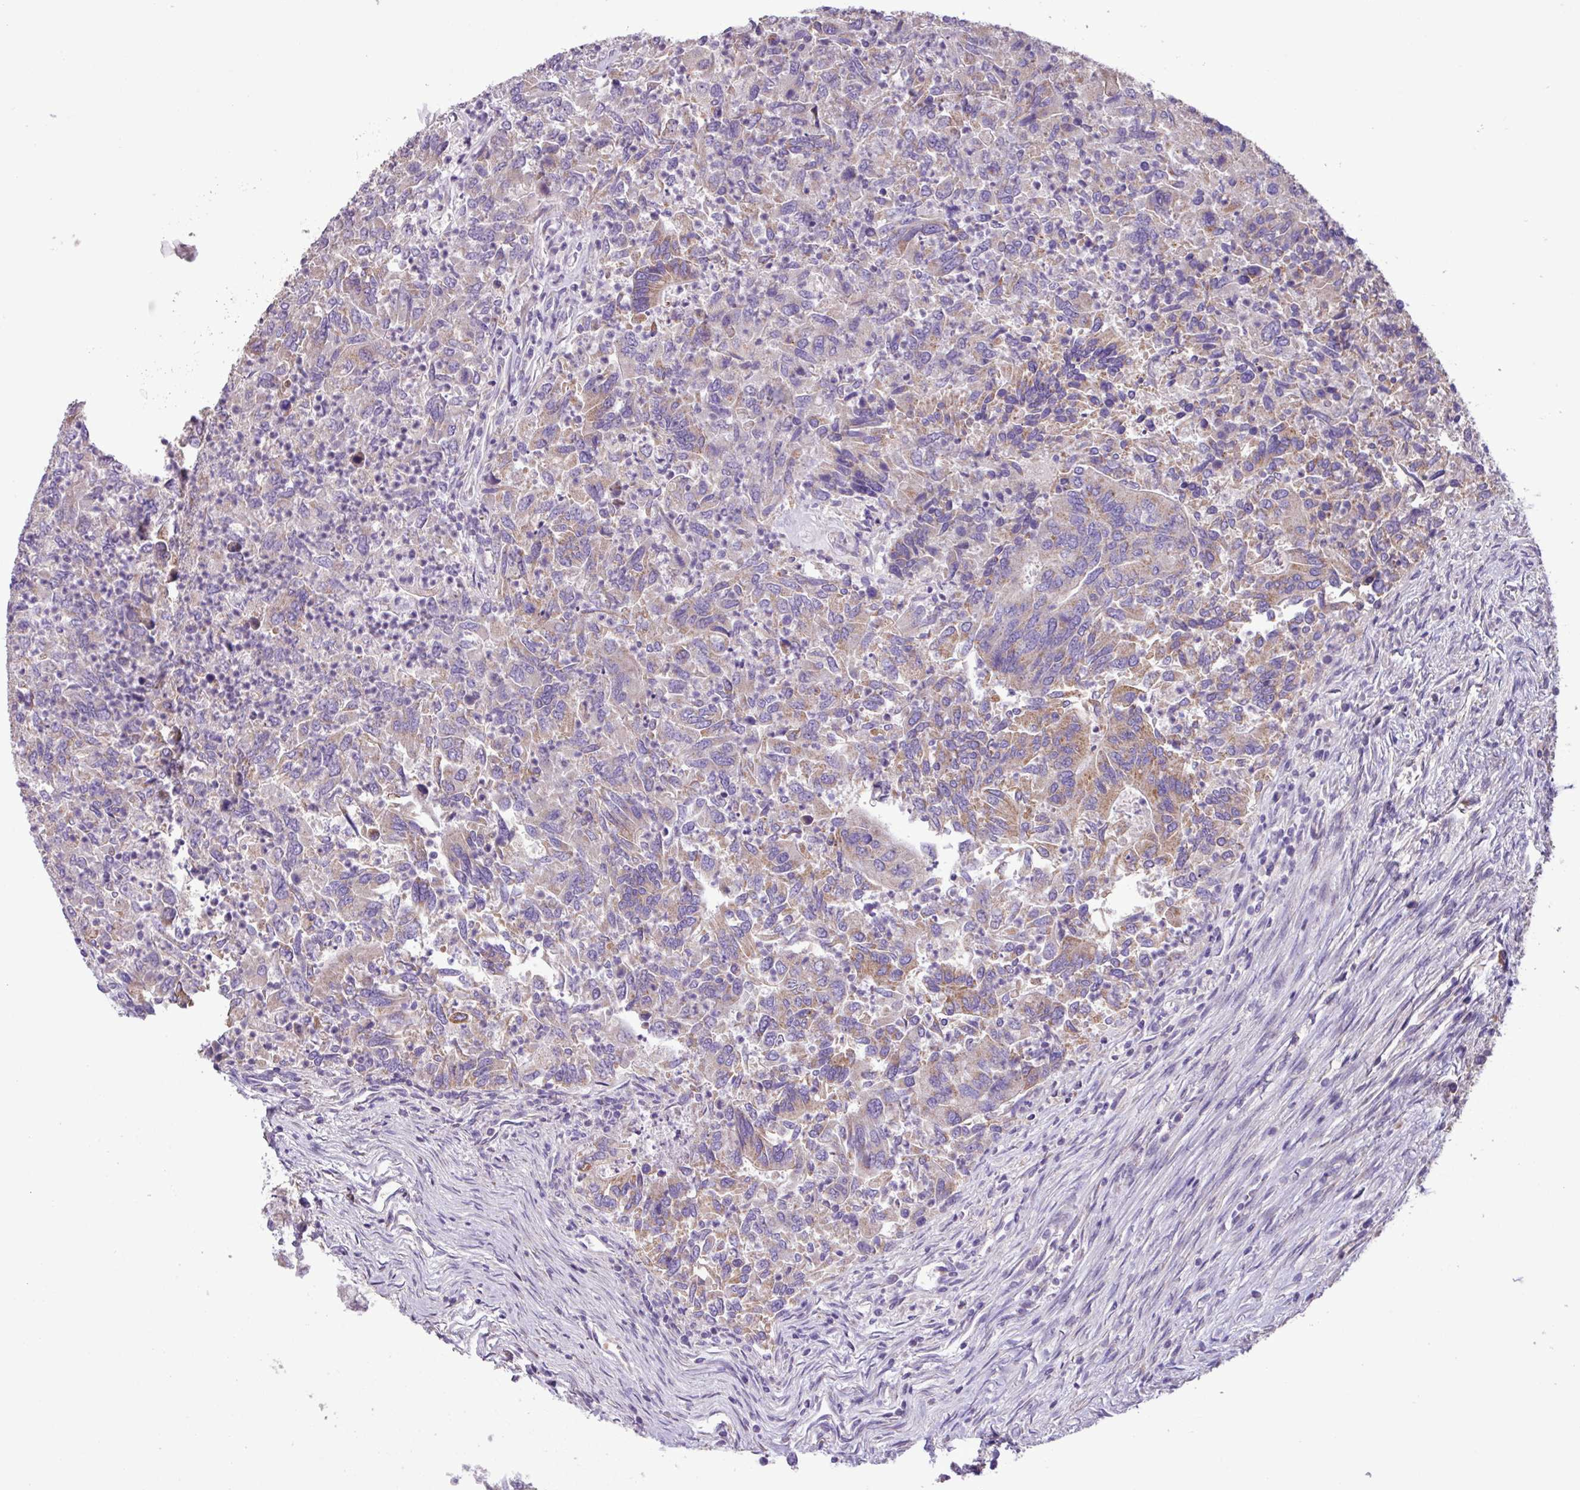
{"staining": {"intensity": "moderate", "quantity": ">75%", "location": "cytoplasmic/membranous"}, "tissue": "colorectal cancer", "cell_type": "Tumor cells", "image_type": "cancer", "snomed": [{"axis": "morphology", "description": "Adenocarcinoma, NOS"}, {"axis": "topography", "description": "Colon"}], "caption": "This is a micrograph of immunohistochemistry staining of colorectal cancer (adenocarcinoma), which shows moderate positivity in the cytoplasmic/membranous of tumor cells.", "gene": "FAM183A", "patient": {"sex": "female", "age": 67}}